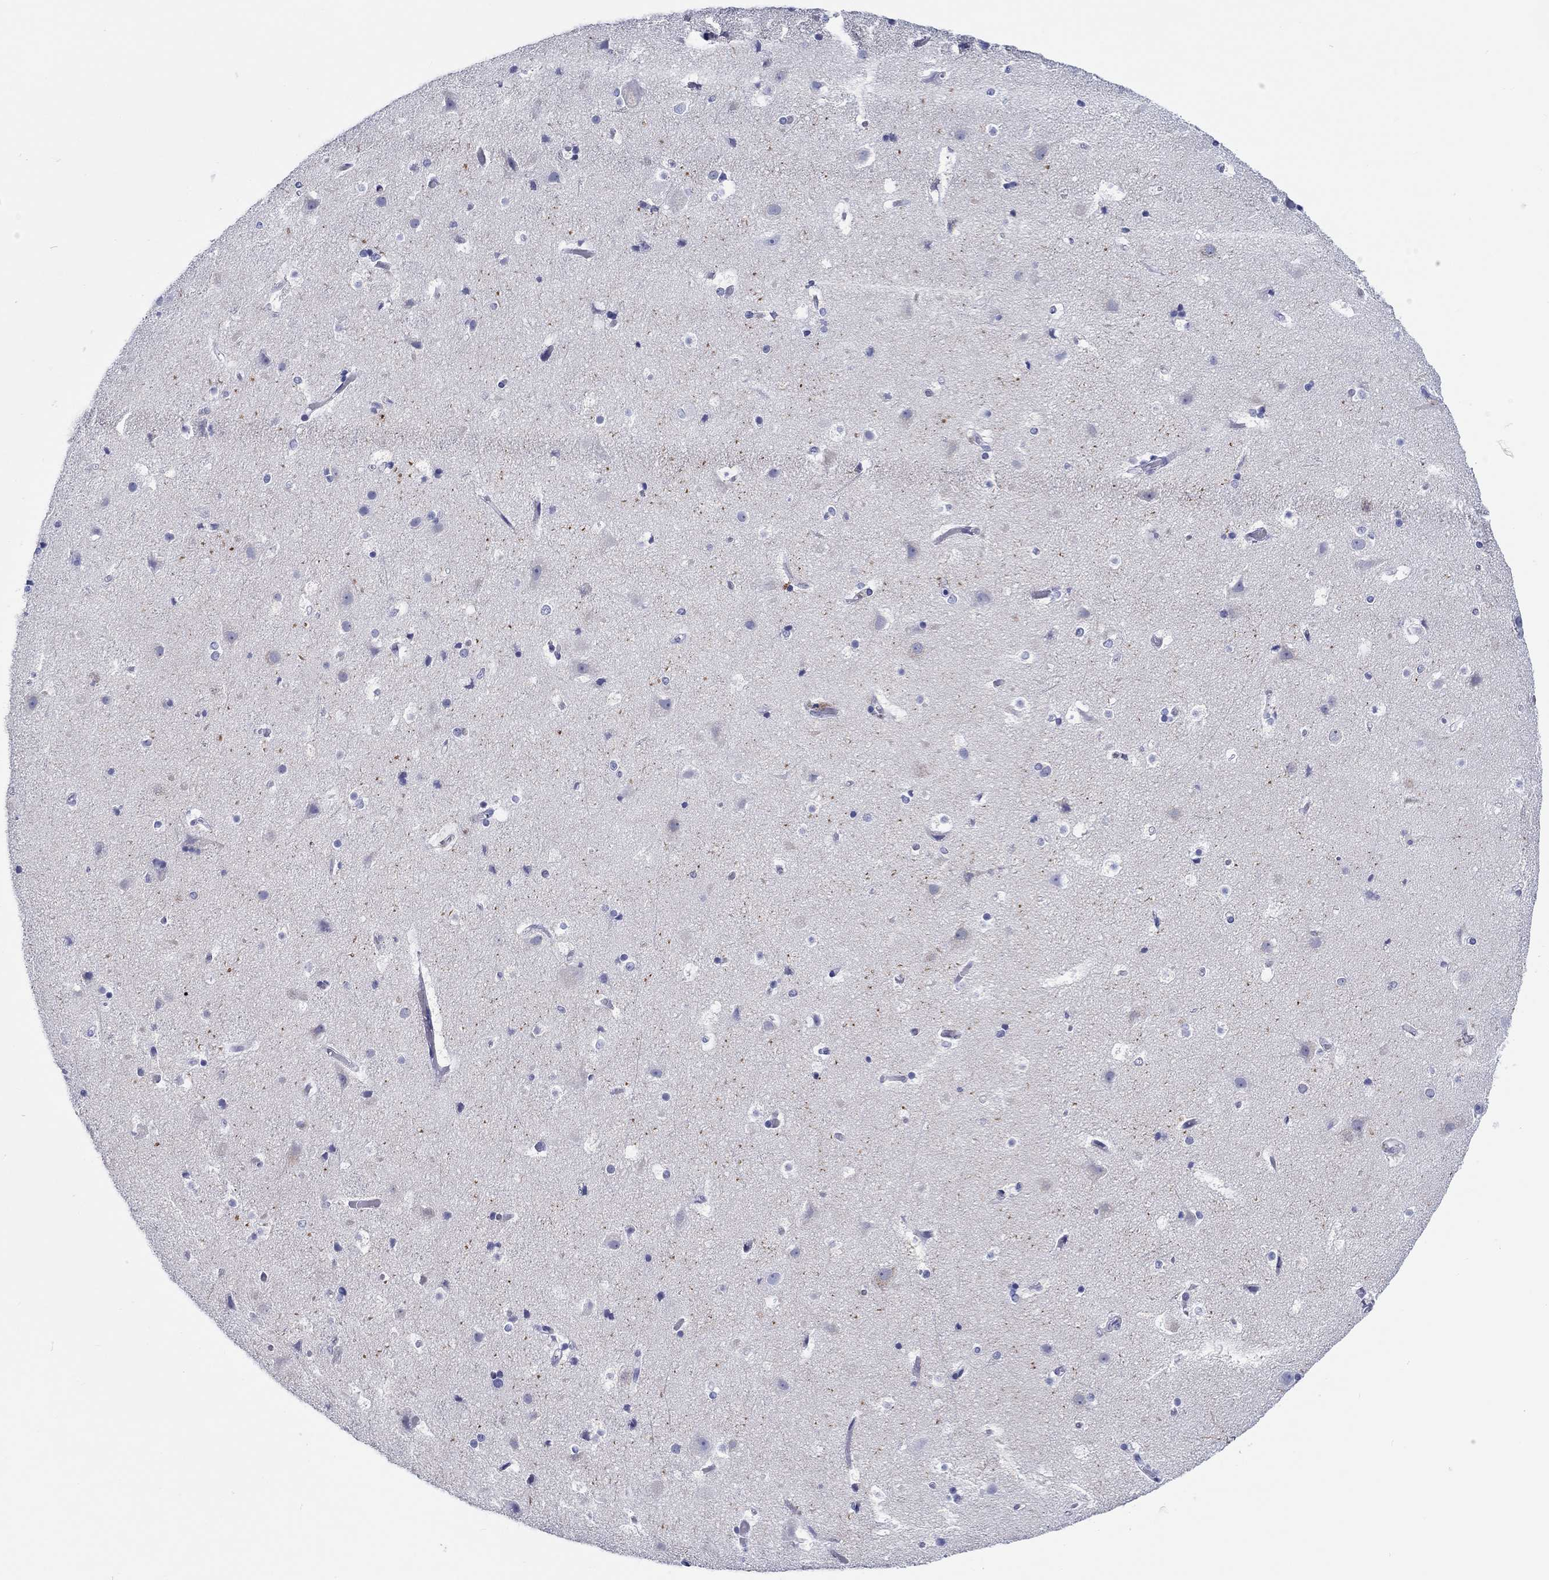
{"staining": {"intensity": "negative", "quantity": "none", "location": "none"}, "tissue": "cerebral cortex", "cell_type": "Endothelial cells", "image_type": "normal", "snomed": [{"axis": "morphology", "description": "Normal tissue, NOS"}, {"axis": "topography", "description": "Cerebral cortex"}], "caption": "Immunohistochemistry (IHC) histopathology image of normal cerebral cortex: human cerebral cortex stained with DAB shows no significant protein staining in endothelial cells.", "gene": "H1", "patient": {"sex": "female", "age": 52}}